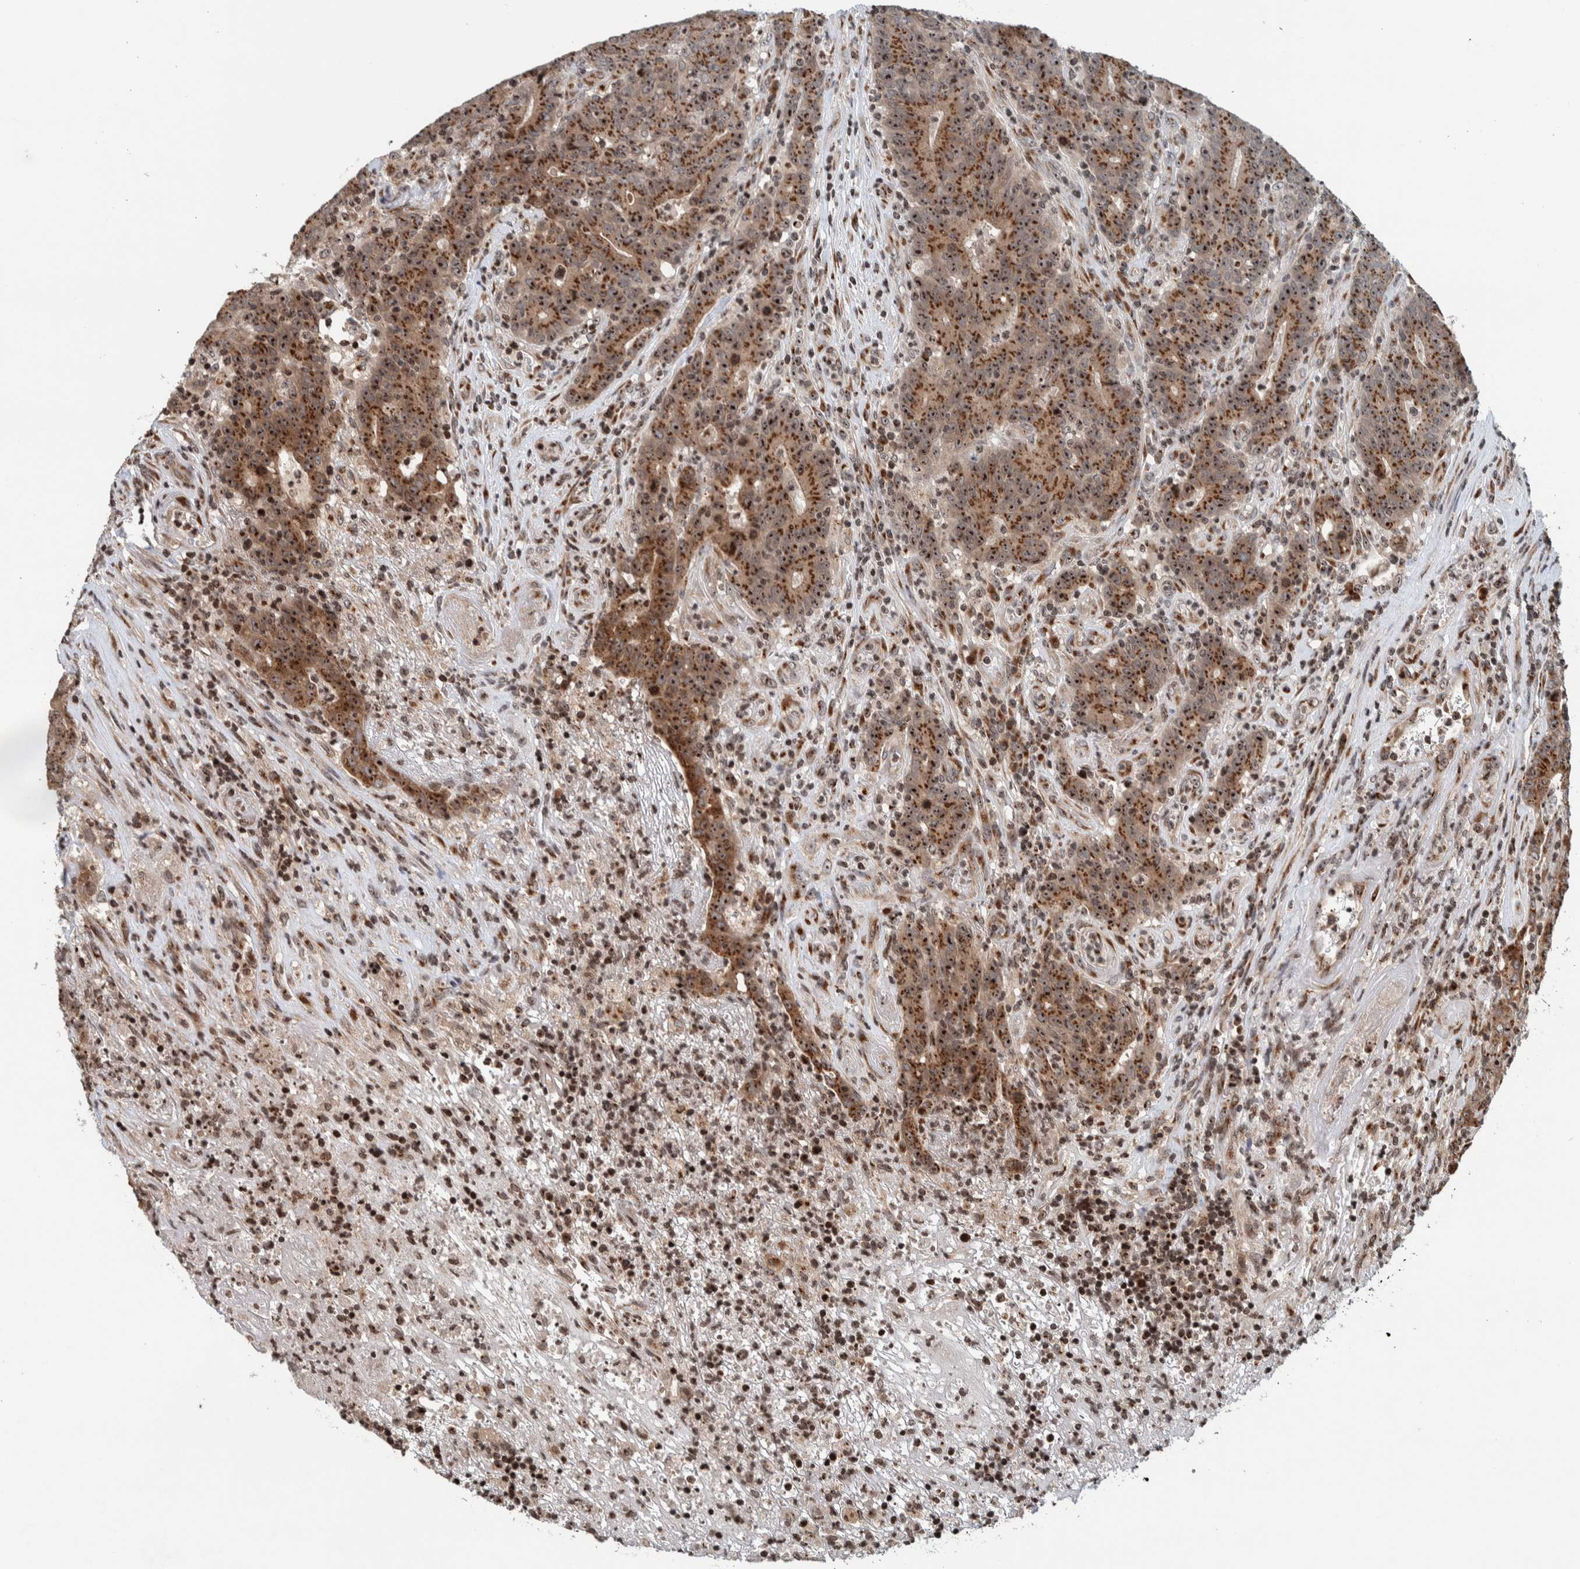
{"staining": {"intensity": "strong", "quantity": "25%-75%", "location": "cytoplasmic/membranous,nuclear"}, "tissue": "colorectal cancer", "cell_type": "Tumor cells", "image_type": "cancer", "snomed": [{"axis": "morphology", "description": "Normal tissue, NOS"}, {"axis": "morphology", "description": "Adenocarcinoma, NOS"}, {"axis": "topography", "description": "Colon"}], "caption": "This image displays adenocarcinoma (colorectal) stained with immunohistochemistry to label a protein in brown. The cytoplasmic/membranous and nuclear of tumor cells show strong positivity for the protein. Nuclei are counter-stained blue.", "gene": "CCDC182", "patient": {"sex": "female", "age": 75}}